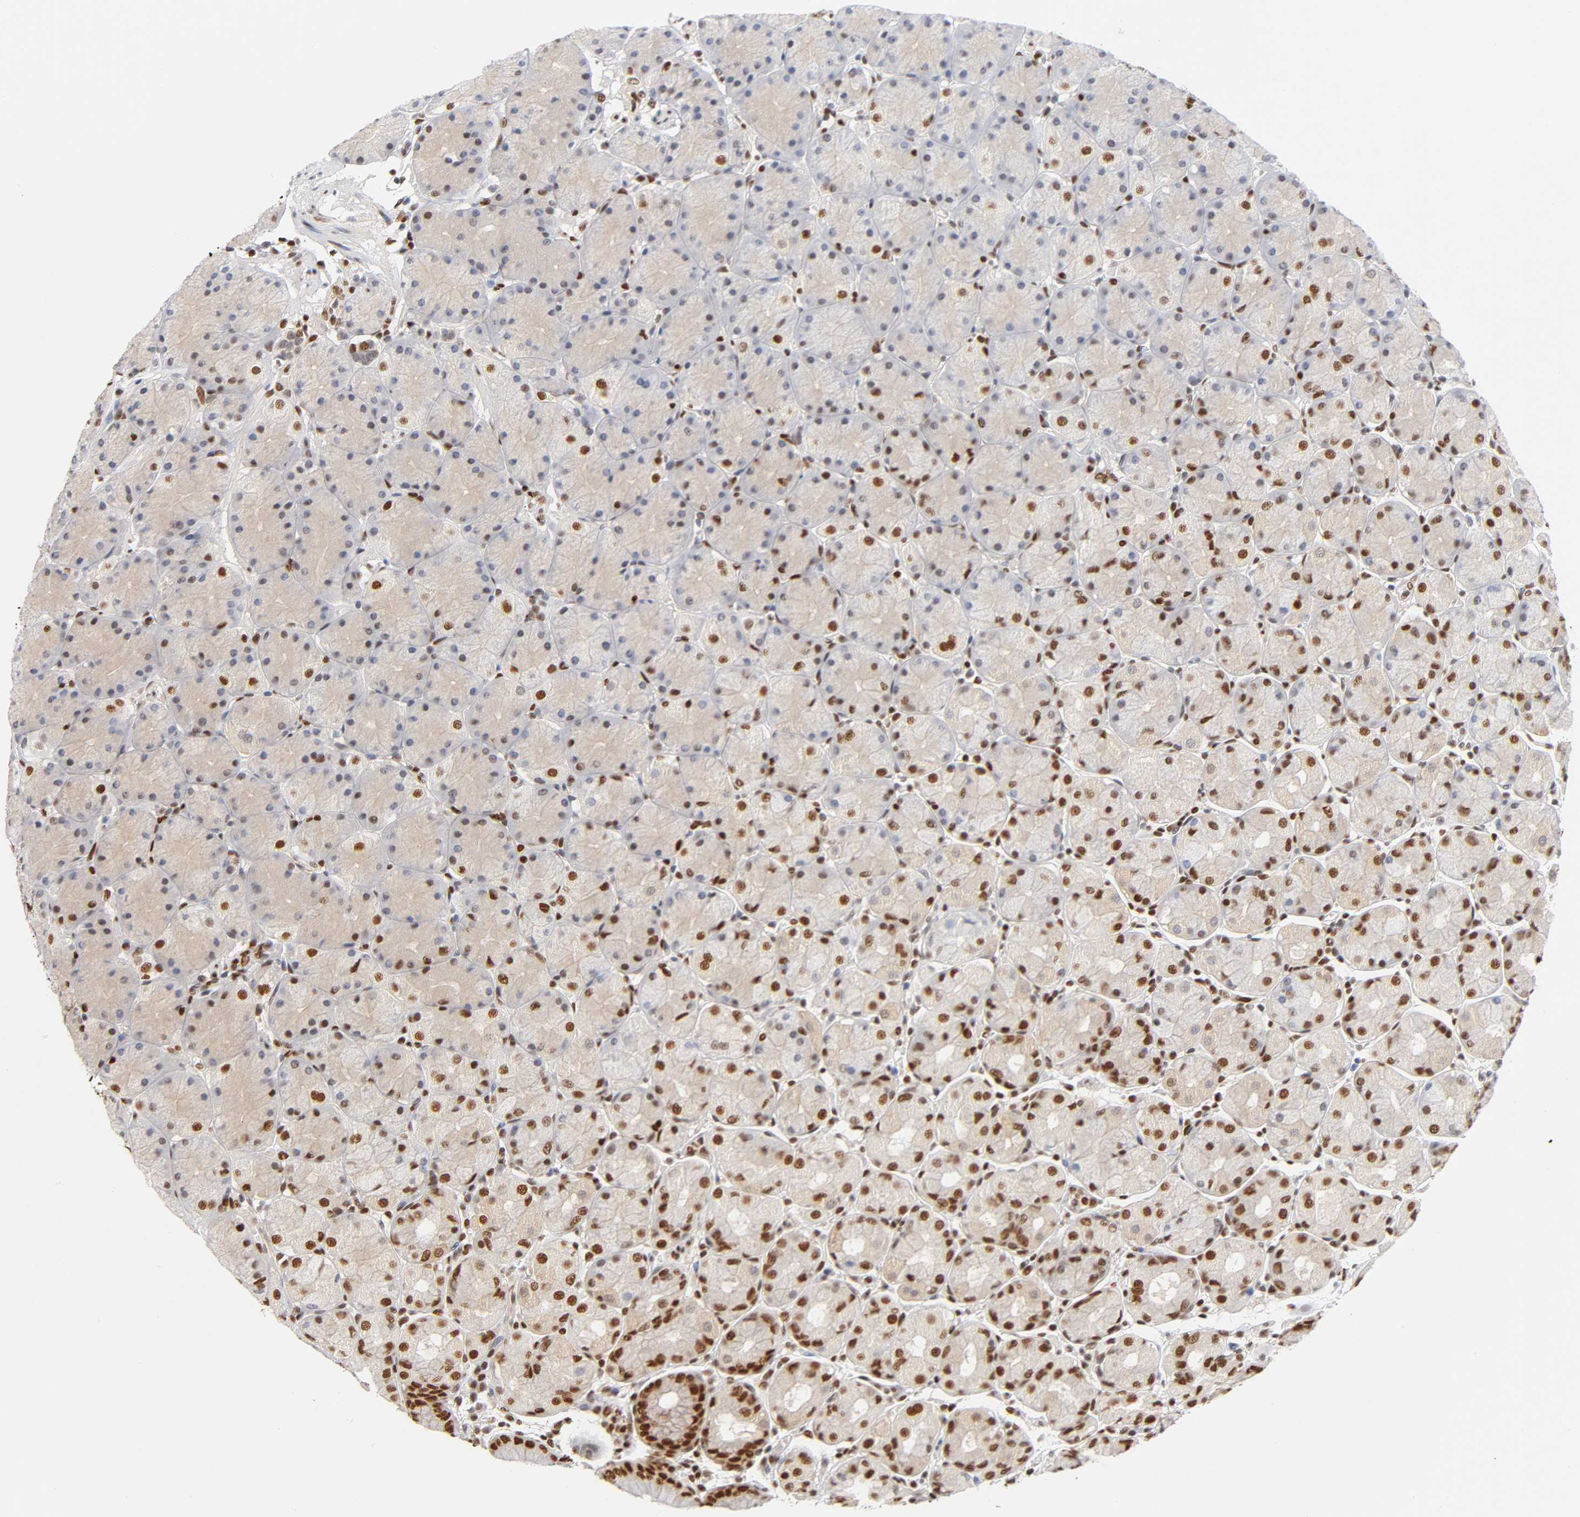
{"staining": {"intensity": "strong", "quantity": ">75%", "location": "nuclear"}, "tissue": "stomach", "cell_type": "Glandular cells", "image_type": "normal", "snomed": [{"axis": "morphology", "description": "Normal tissue, NOS"}, {"axis": "topography", "description": "Stomach, upper"}, {"axis": "topography", "description": "Stomach"}], "caption": "IHC histopathology image of unremarkable stomach: stomach stained using immunohistochemistry reveals high levels of strong protein expression localized specifically in the nuclear of glandular cells, appearing as a nuclear brown color.", "gene": "ILKAP", "patient": {"sex": "male", "age": 76}}